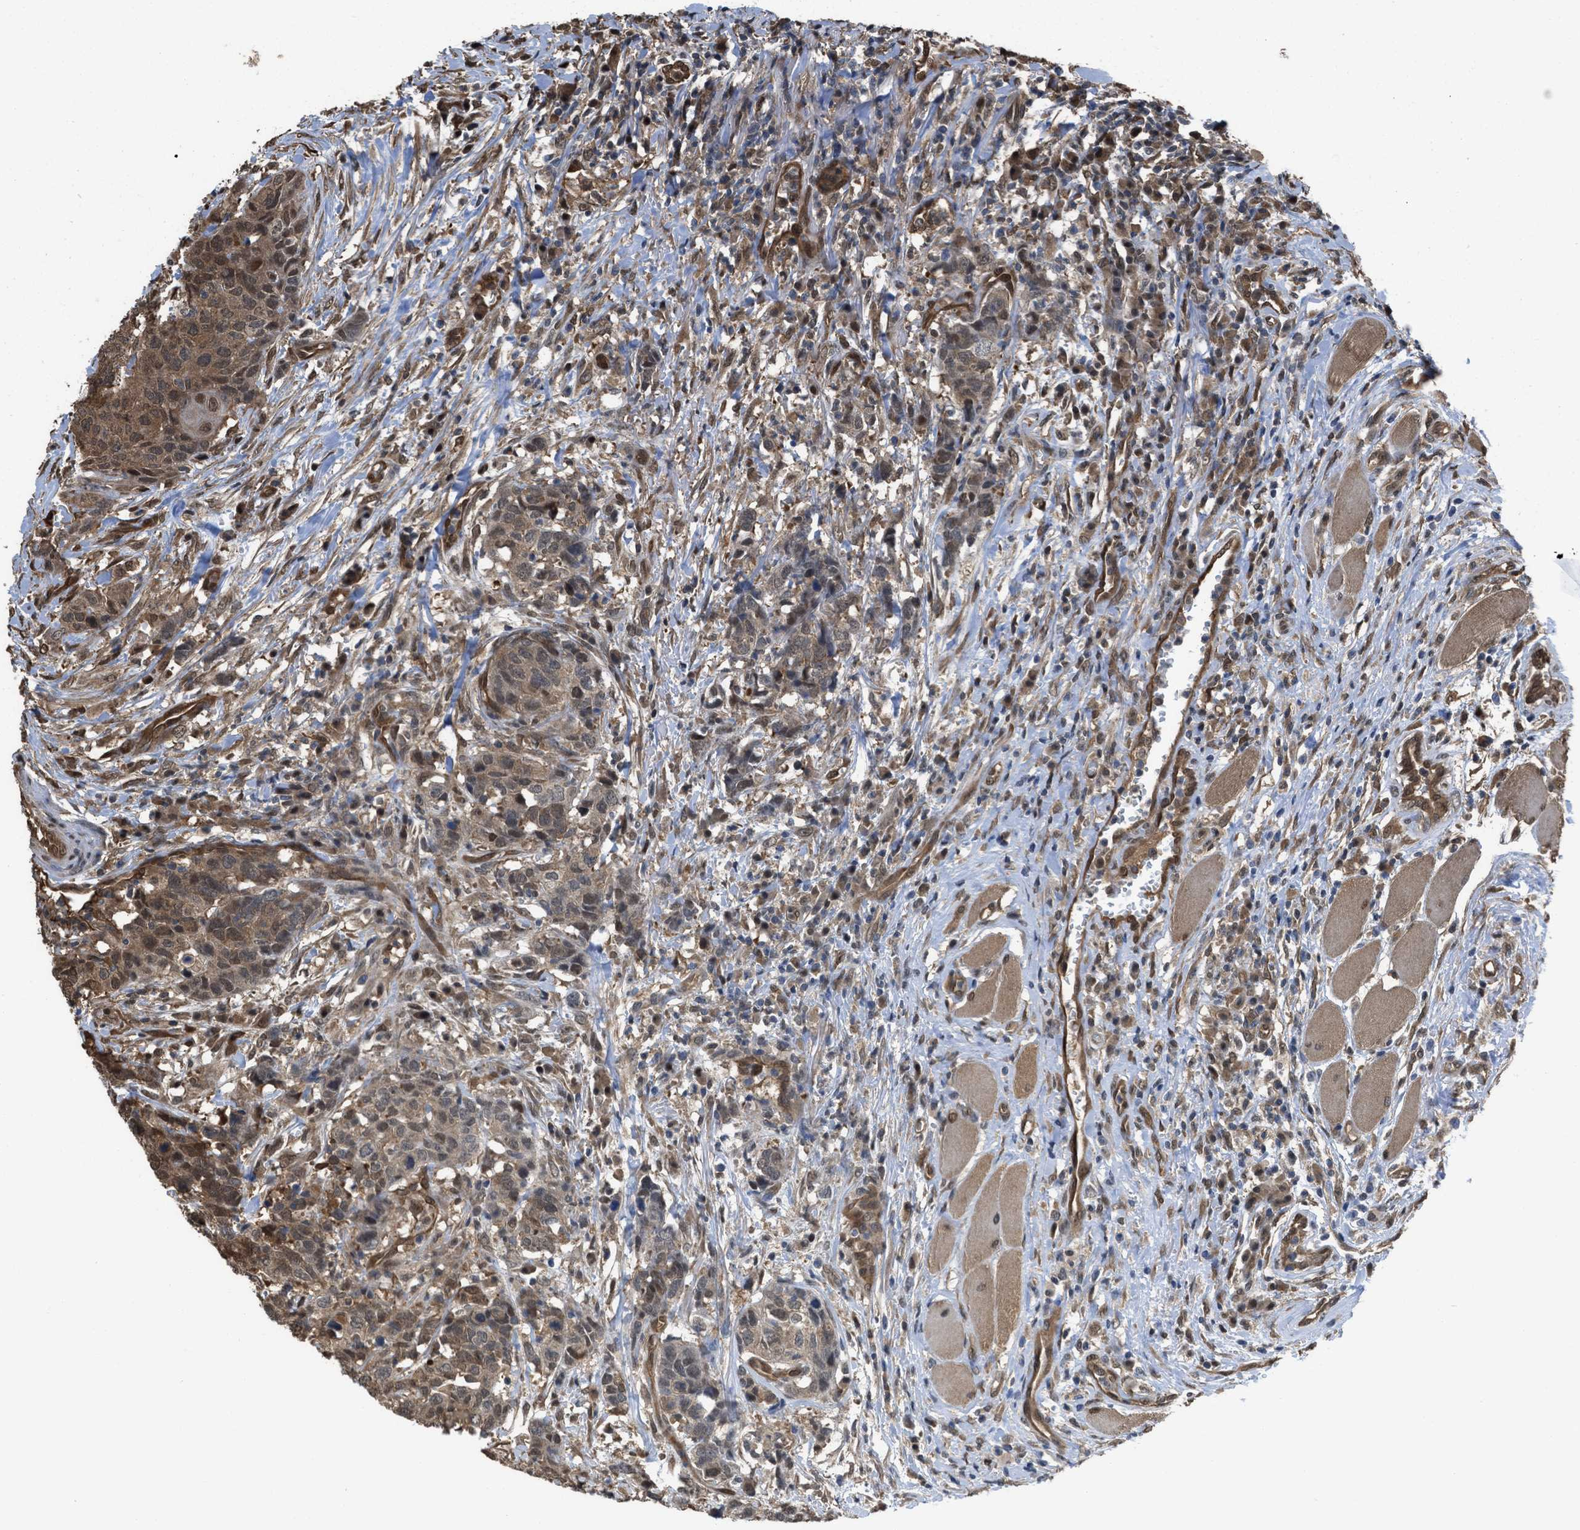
{"staining": {"intensity": "moderate", "quantity": ">75%", "location": "cytoplasmic/membranous,nuclear"}, "tissue": "head and neck cancer", "cell_type": "Tumor cells", "image_type": "cancer", "snomed": [{"axis": "morphology", "description": "Squamous cell carcinoma, NOS"}, {"axis": "topography", "description": "Head-Neck"}], "caption": "Human squamous cell carcinoma (head and neck) stained with a brown dye exhibits moderate cytoplasmic/membranous and nuclear positive staining in about >75% of tumor cells.", "gene": "YWHAG", "patient": {"sex": "male", "age": 66}}